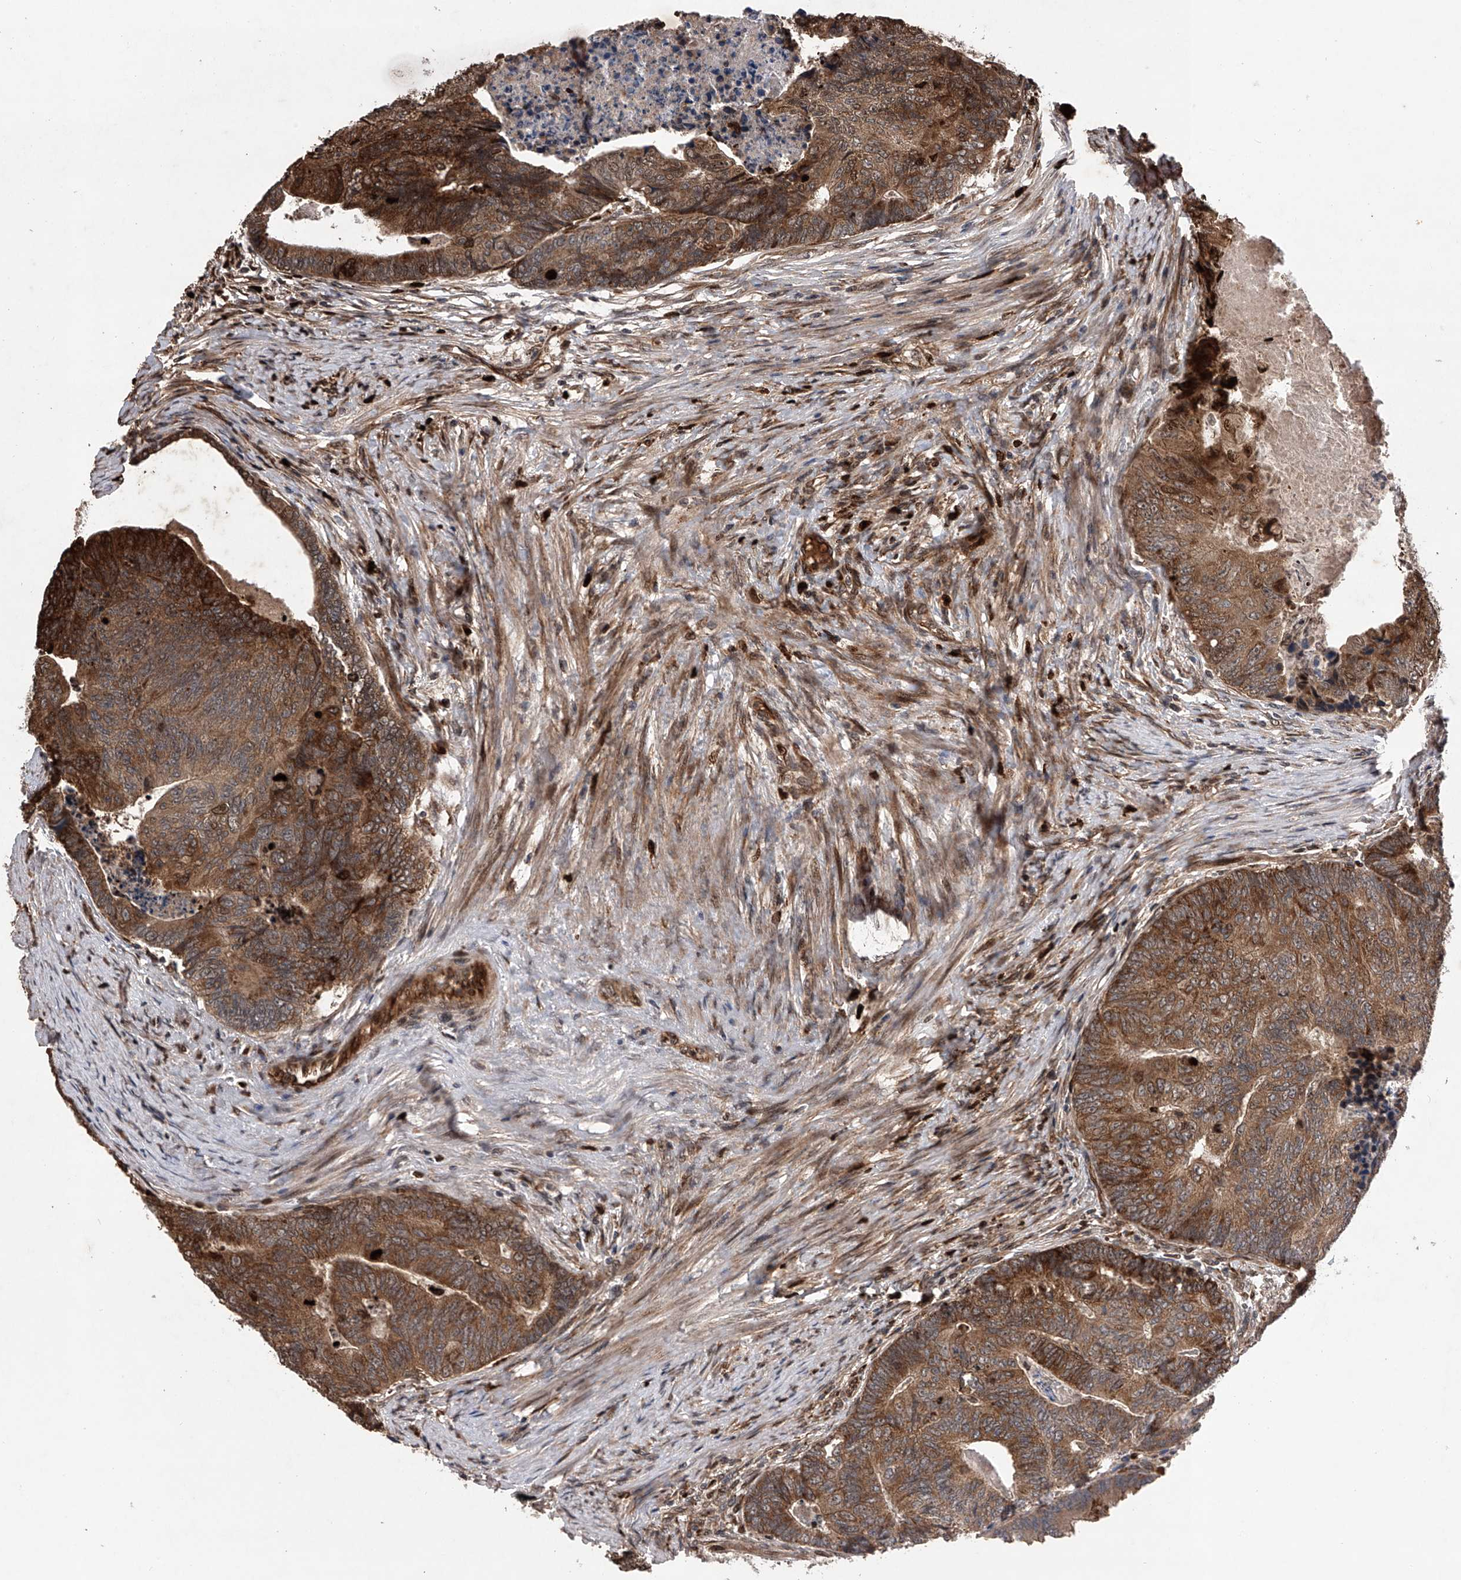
{"staining": {"intensity": "moderate", "quantity": ">75%", "location": "cytoplasmic/membranous,nuclear"}, "tissue": "colorectal cancer", "cell_type": "Tumor cells", "image_type": "cancer", "snomed": [{"axis": "morphology", "description": "Adenocarcinoma, NOS"}, {"axis": "topography", "description": "Colon"}], "caption": "Immunohistochemistry (IHC) micrograph of human adenocarcinoma (colorectal) stained for a protein (brown), which displays medium levels of moderate cytoplasmic/membranous and nuclear expression in about >75% of tumor cells.", "gene": "MAP3K11", "patient": {"sex": "female", "age": 67}}